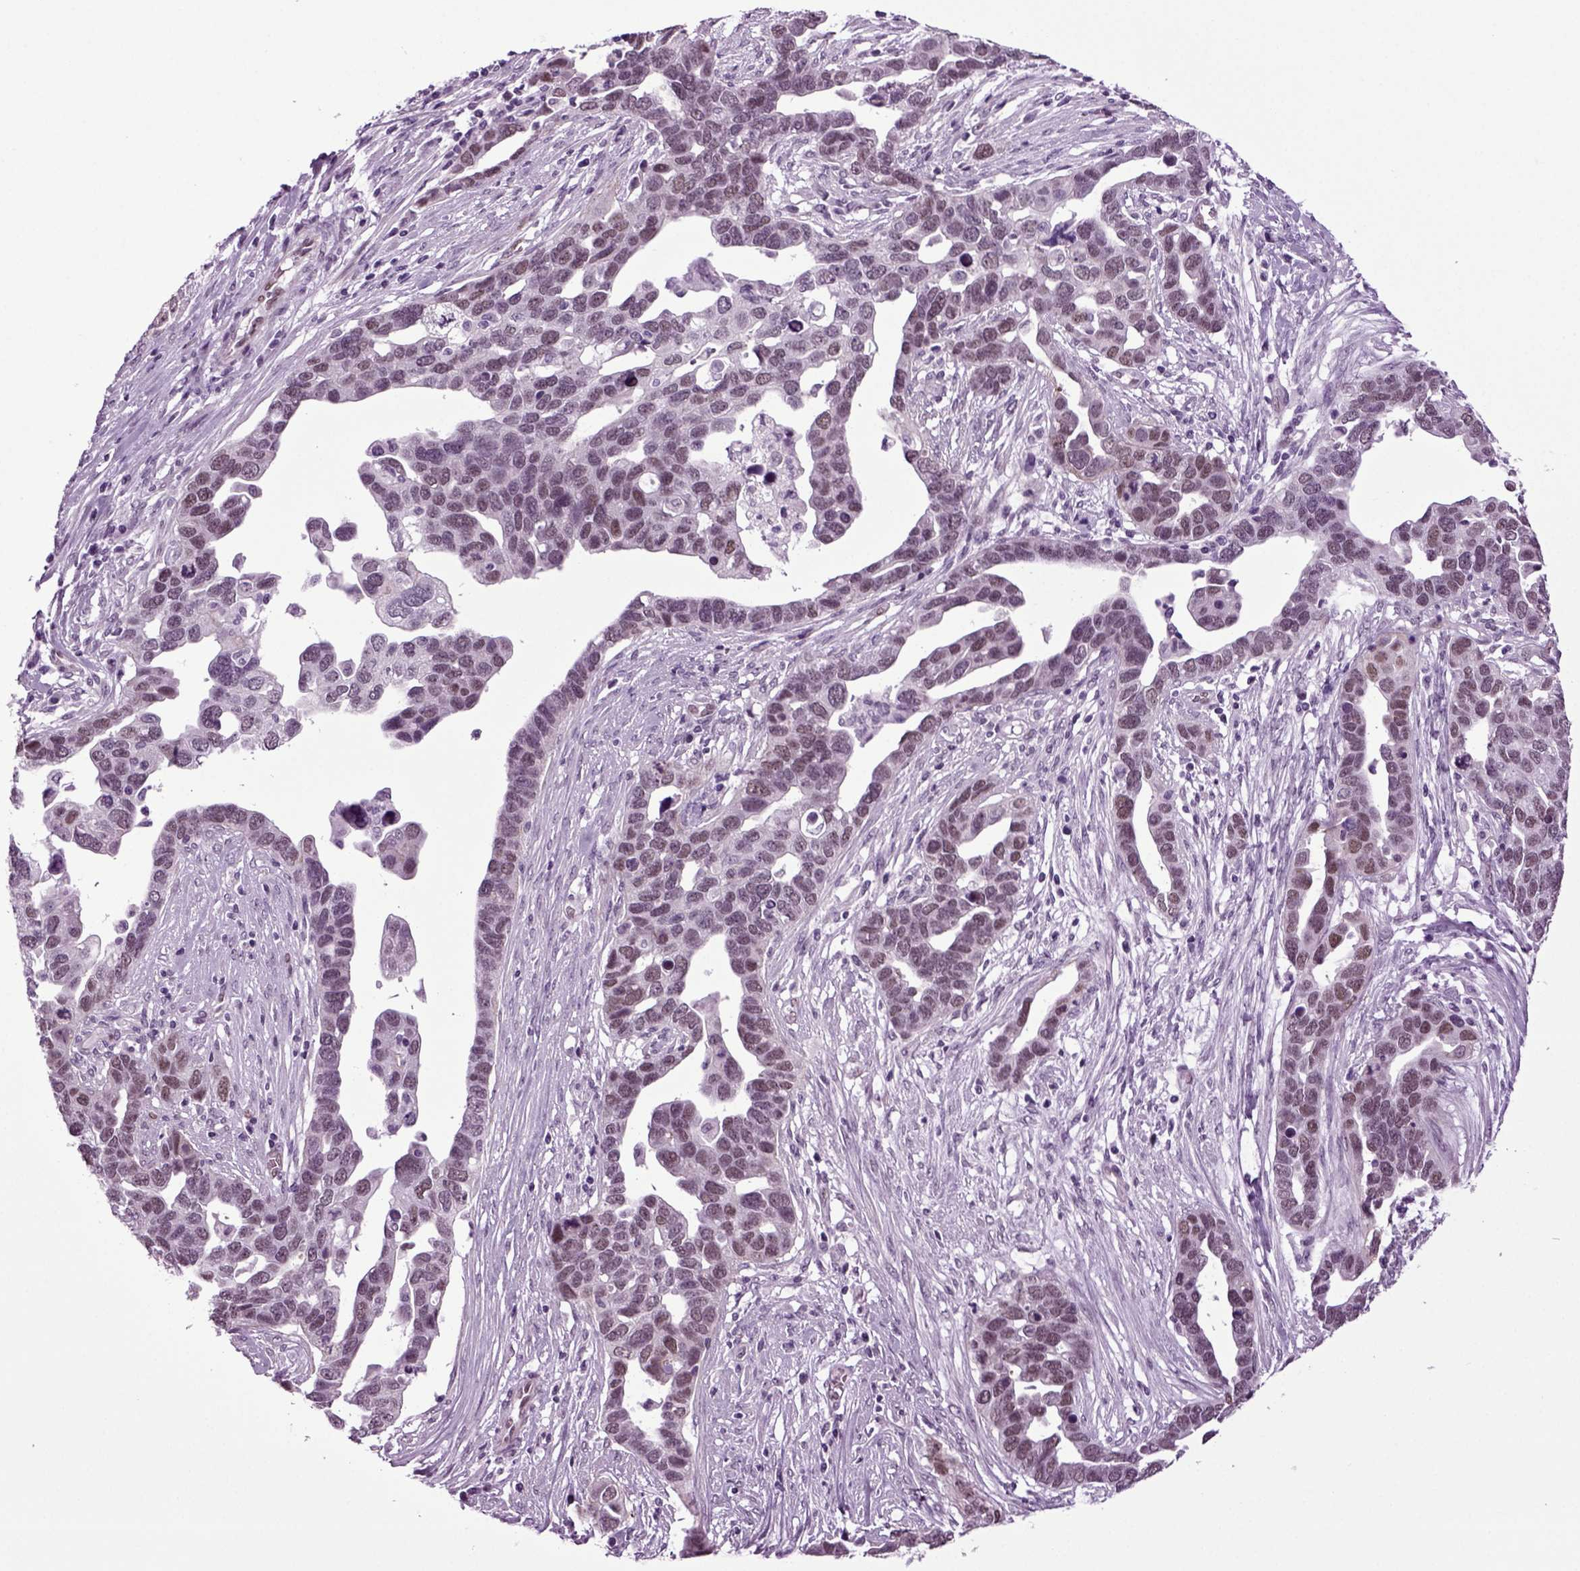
{"staining": {"intensity": "negative", "quantity": "none", "location": "none"}, "tissue": "ovarian cancer", "cell_type": "Tumor cells", "image_type": "cancer", "snomed": [{"axis": "morphology", "description": "Cystadenocarcinoma, serous, NOS"}, {"axis": "topography", "description": "Ovary"}], "caption": "The image shows no staining of tumor cells in ovarian cancer.", "gene": "RFX3", "patient": {"sex": "female", "age": 54}}